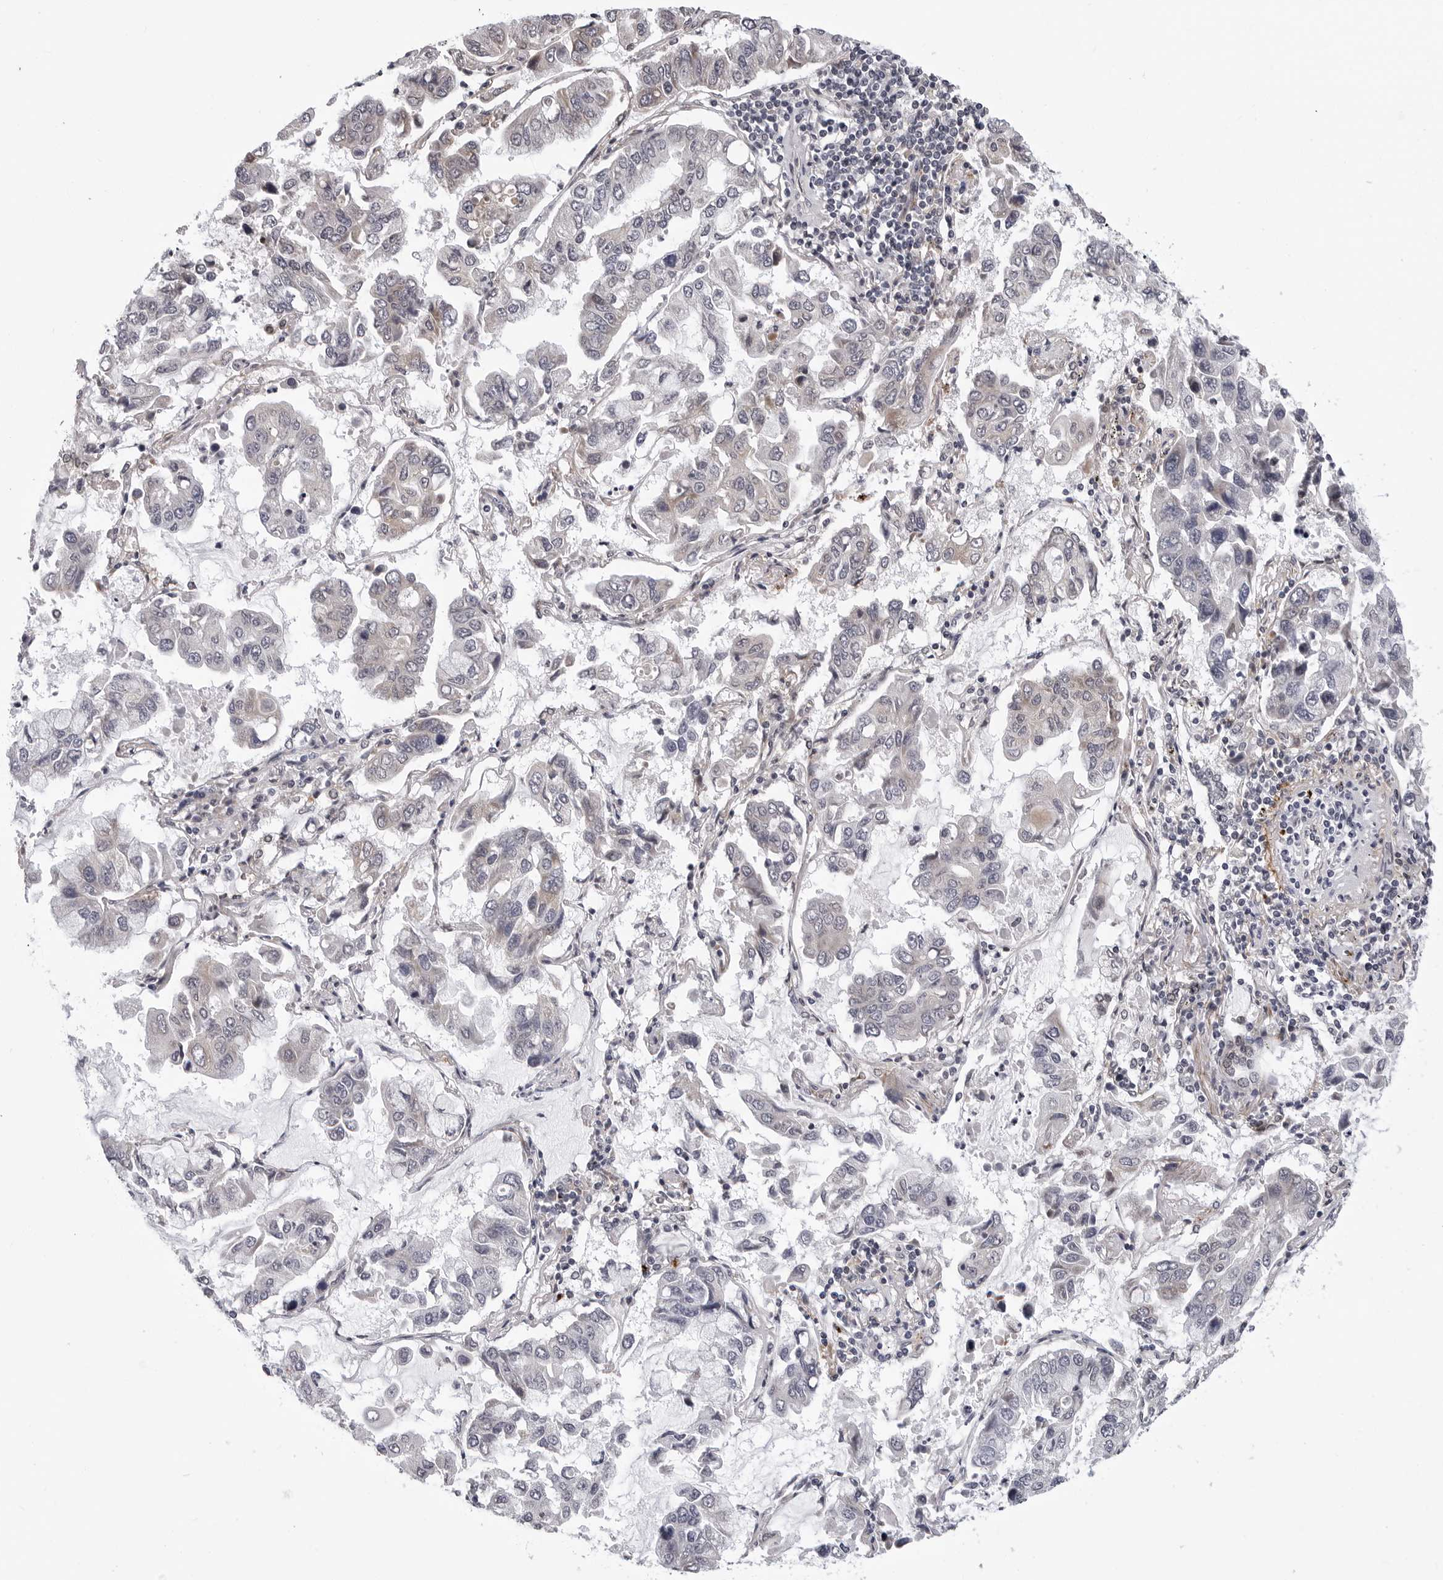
{"staining": {"intensity": "negative", "quantity": "none", "location": "none"}, "tissue": "lung cancer", "cell_type": "Tumor cells", "image_type": "cancer", "snomed": [{"axis": "morphology", "description": "Adenocarcinoma, NOS"}, {"axis": "topography", "description": "Lung"}], "caption": "An immunohistochemistry (IHC) histopathology image of lung adenocarcinoma is shown. There is no staining in tumor cells of lung adenocarcinoma.", "gene": "KIAA1614", "patient": {"sex": "male", "age": 64}}